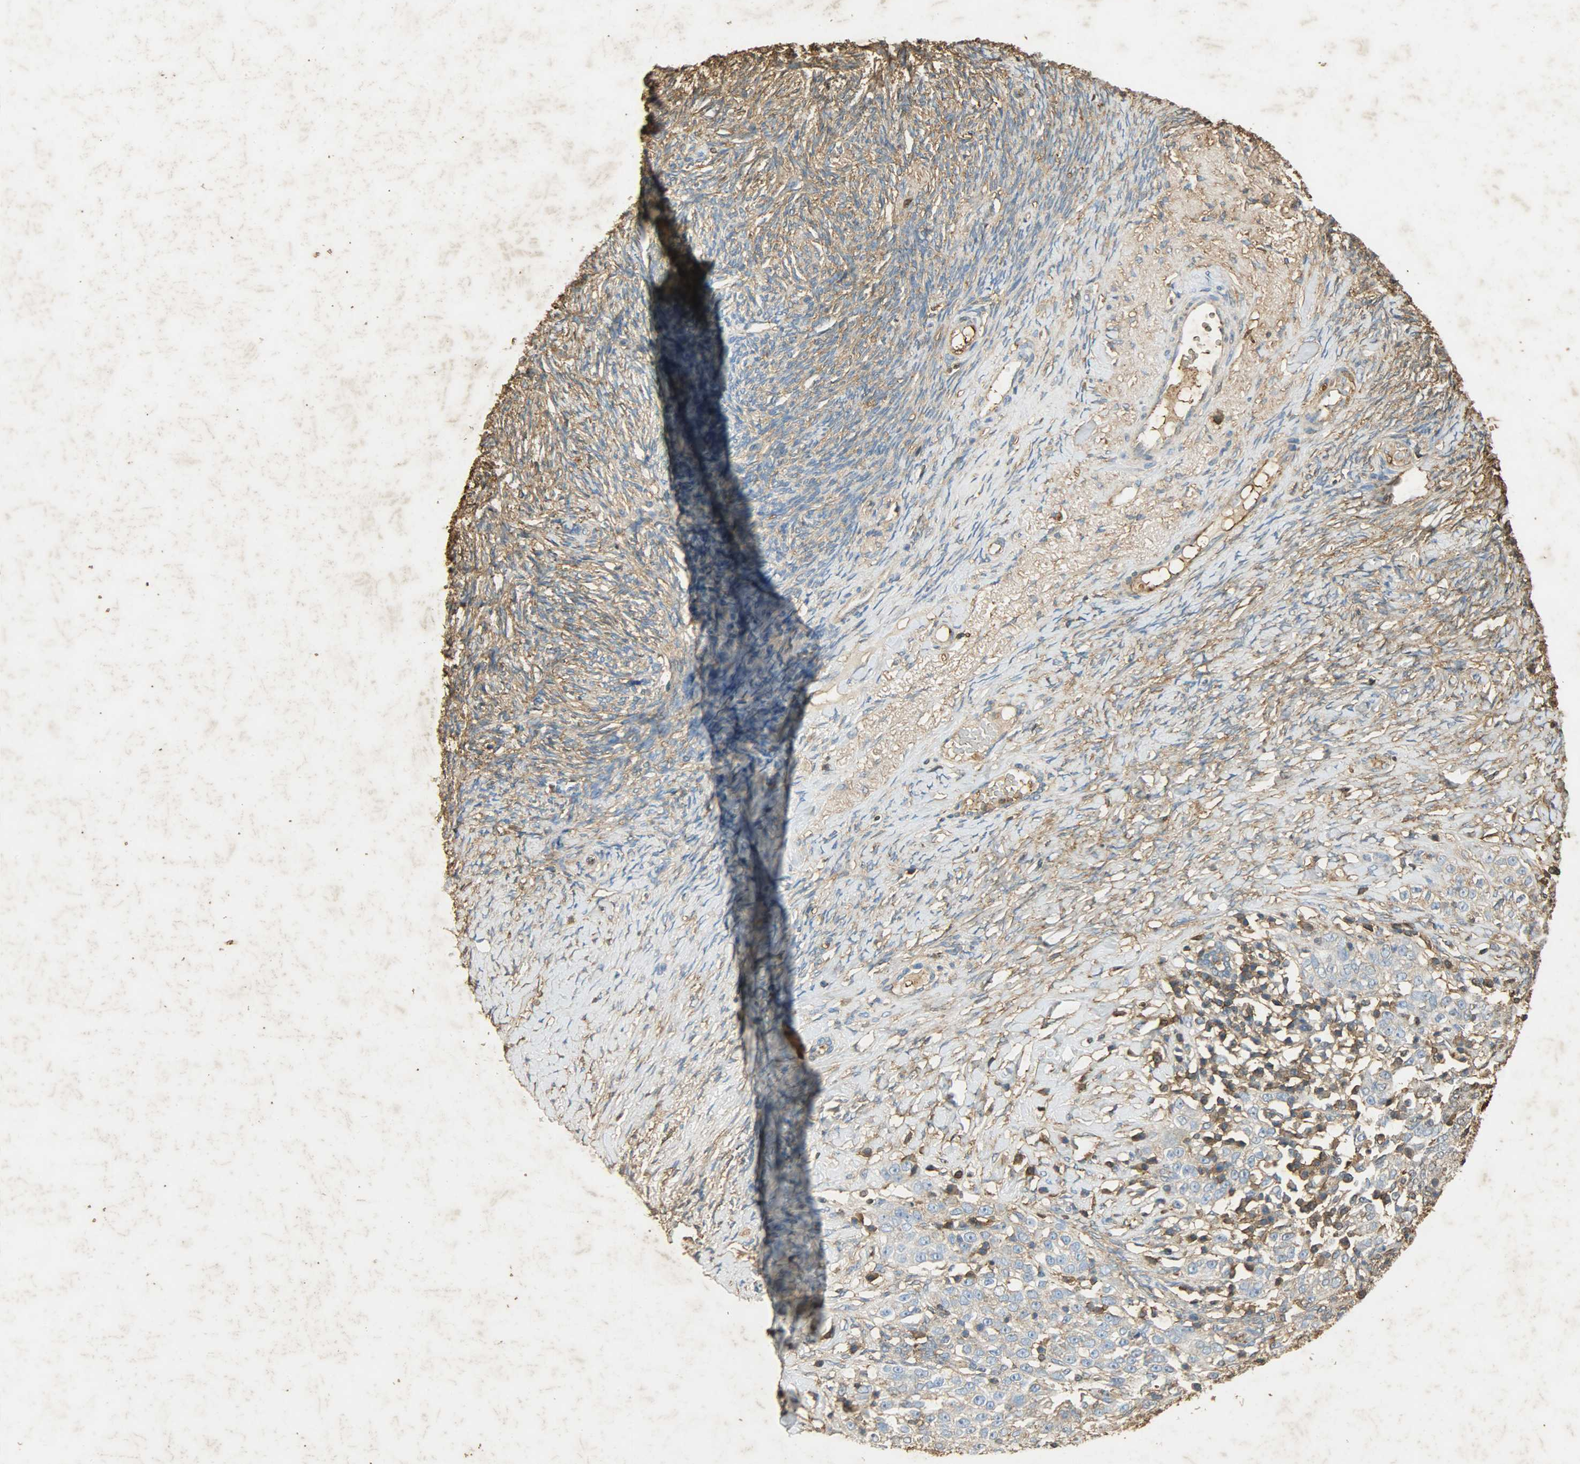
{"staining": {"intensity": "negative", "quantity": "none", "location": "none"}, "tissue": "ovarian cancer", "cell_type": "Tumor cells", "image_type": "cancer", "snomed": [{"axis": "morphology", "description": "Normal tissue, NOS"}, {"axis": "morphology", "description": "Cystadenocarcinoma, serous, NOS"}, {"axis": "topography", "description": "Ovary"}], "caption": "Micrograph shows no protein positivity in tumor cells of ovarian cancer (serous cystadenocarcinoma) tissue. Nuclei are stained in blue.", "gene": "ANXA6", "patient": {"sex": "female", "age": 62}}